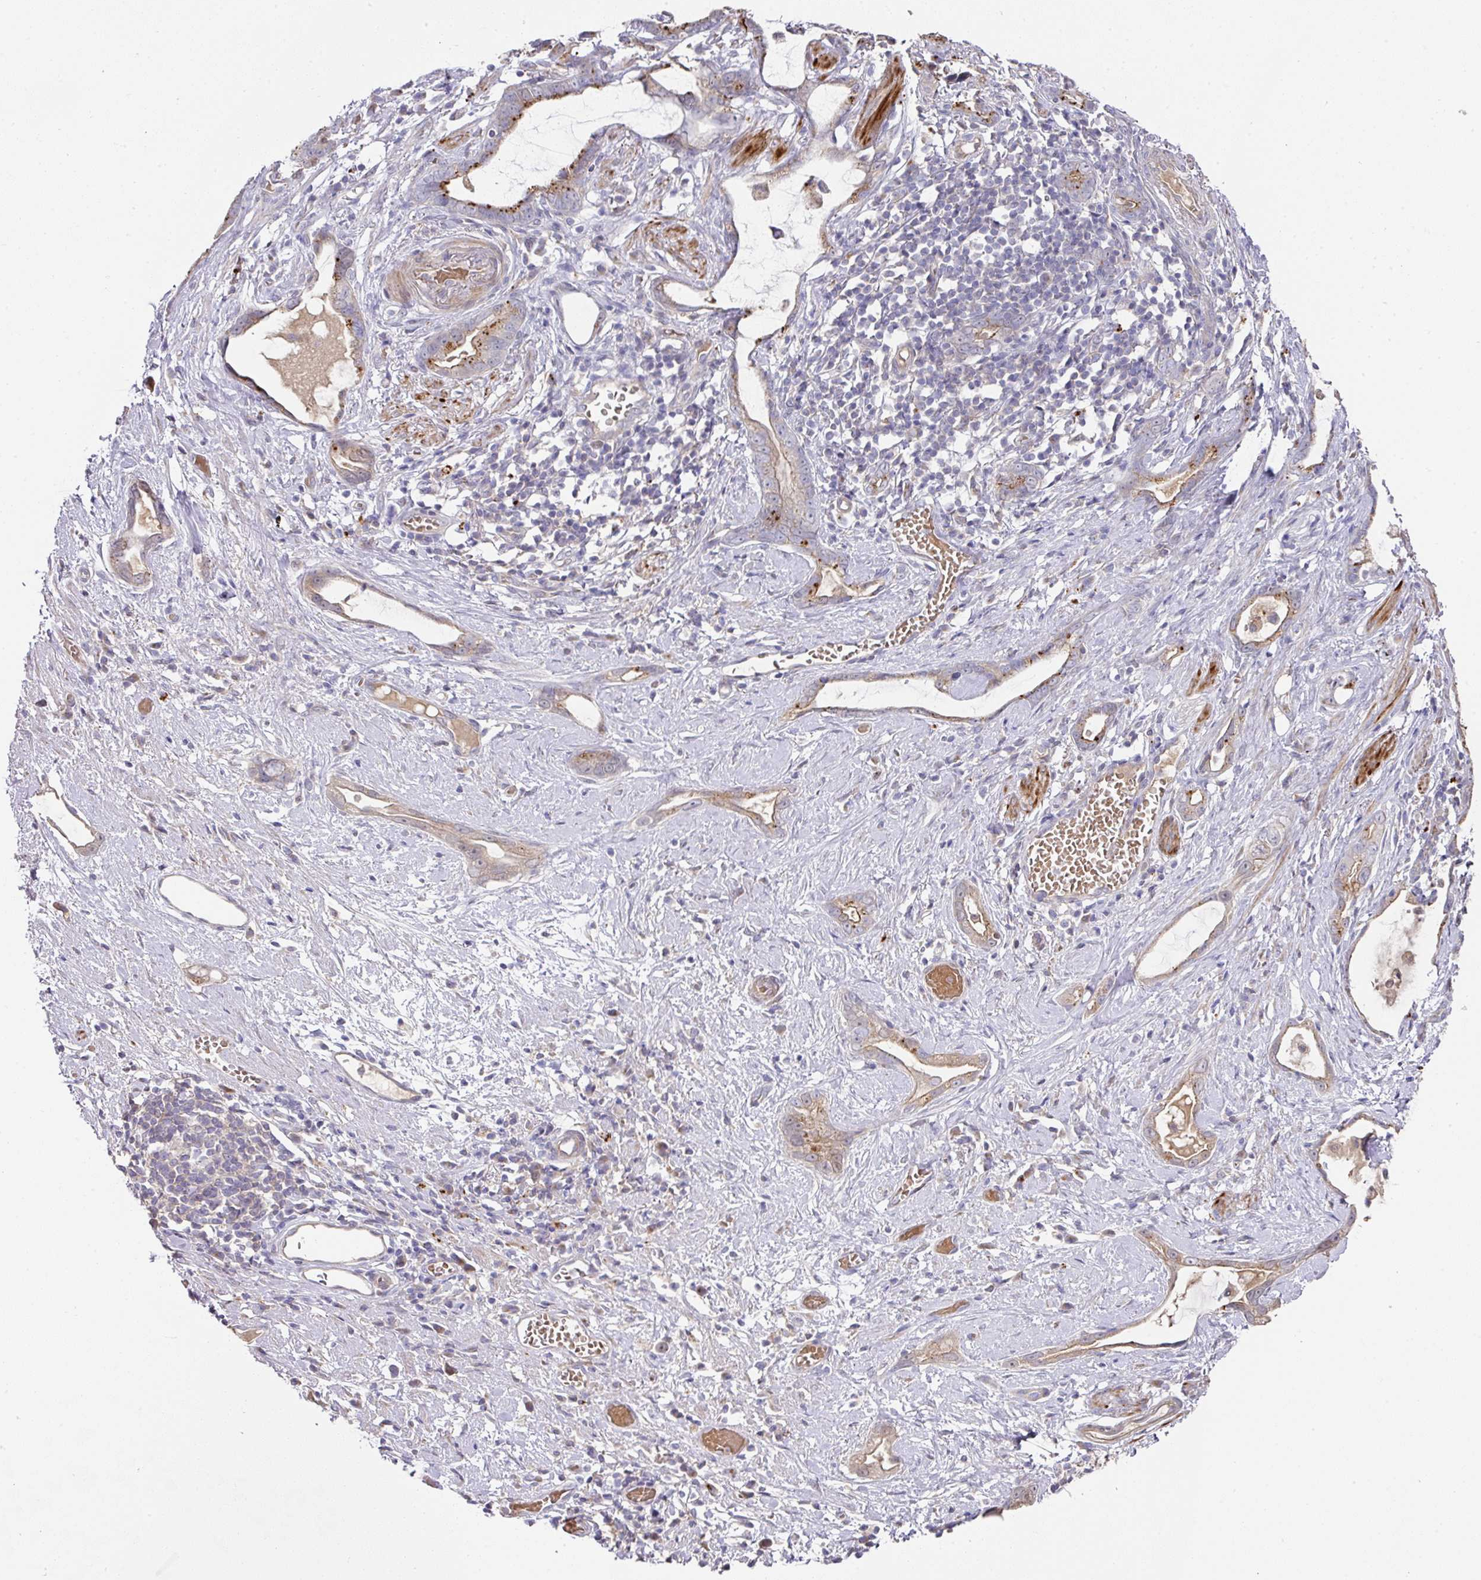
{"staining": {"intensity": "moderate", "quantity": "<25%", "location": "cytoplasmic/membranous"}, "tissue": "stomach cancer", "cell_type": "Tumor cells", "image_type": "cancer", "snomed": [{"axis": "morphology", "description": "Adenocarcinoma, NOS"}, {"axis": "topography", "description": "Stomach"}], "caption": "Protein expression analysis of stomach cancer (adenocarcinoma) shows moderate cytoplasmic/membranous staining in about <25% of tumor cells.", "gene": "TARM1", "patient": {"sex": "male", "age": 55}}